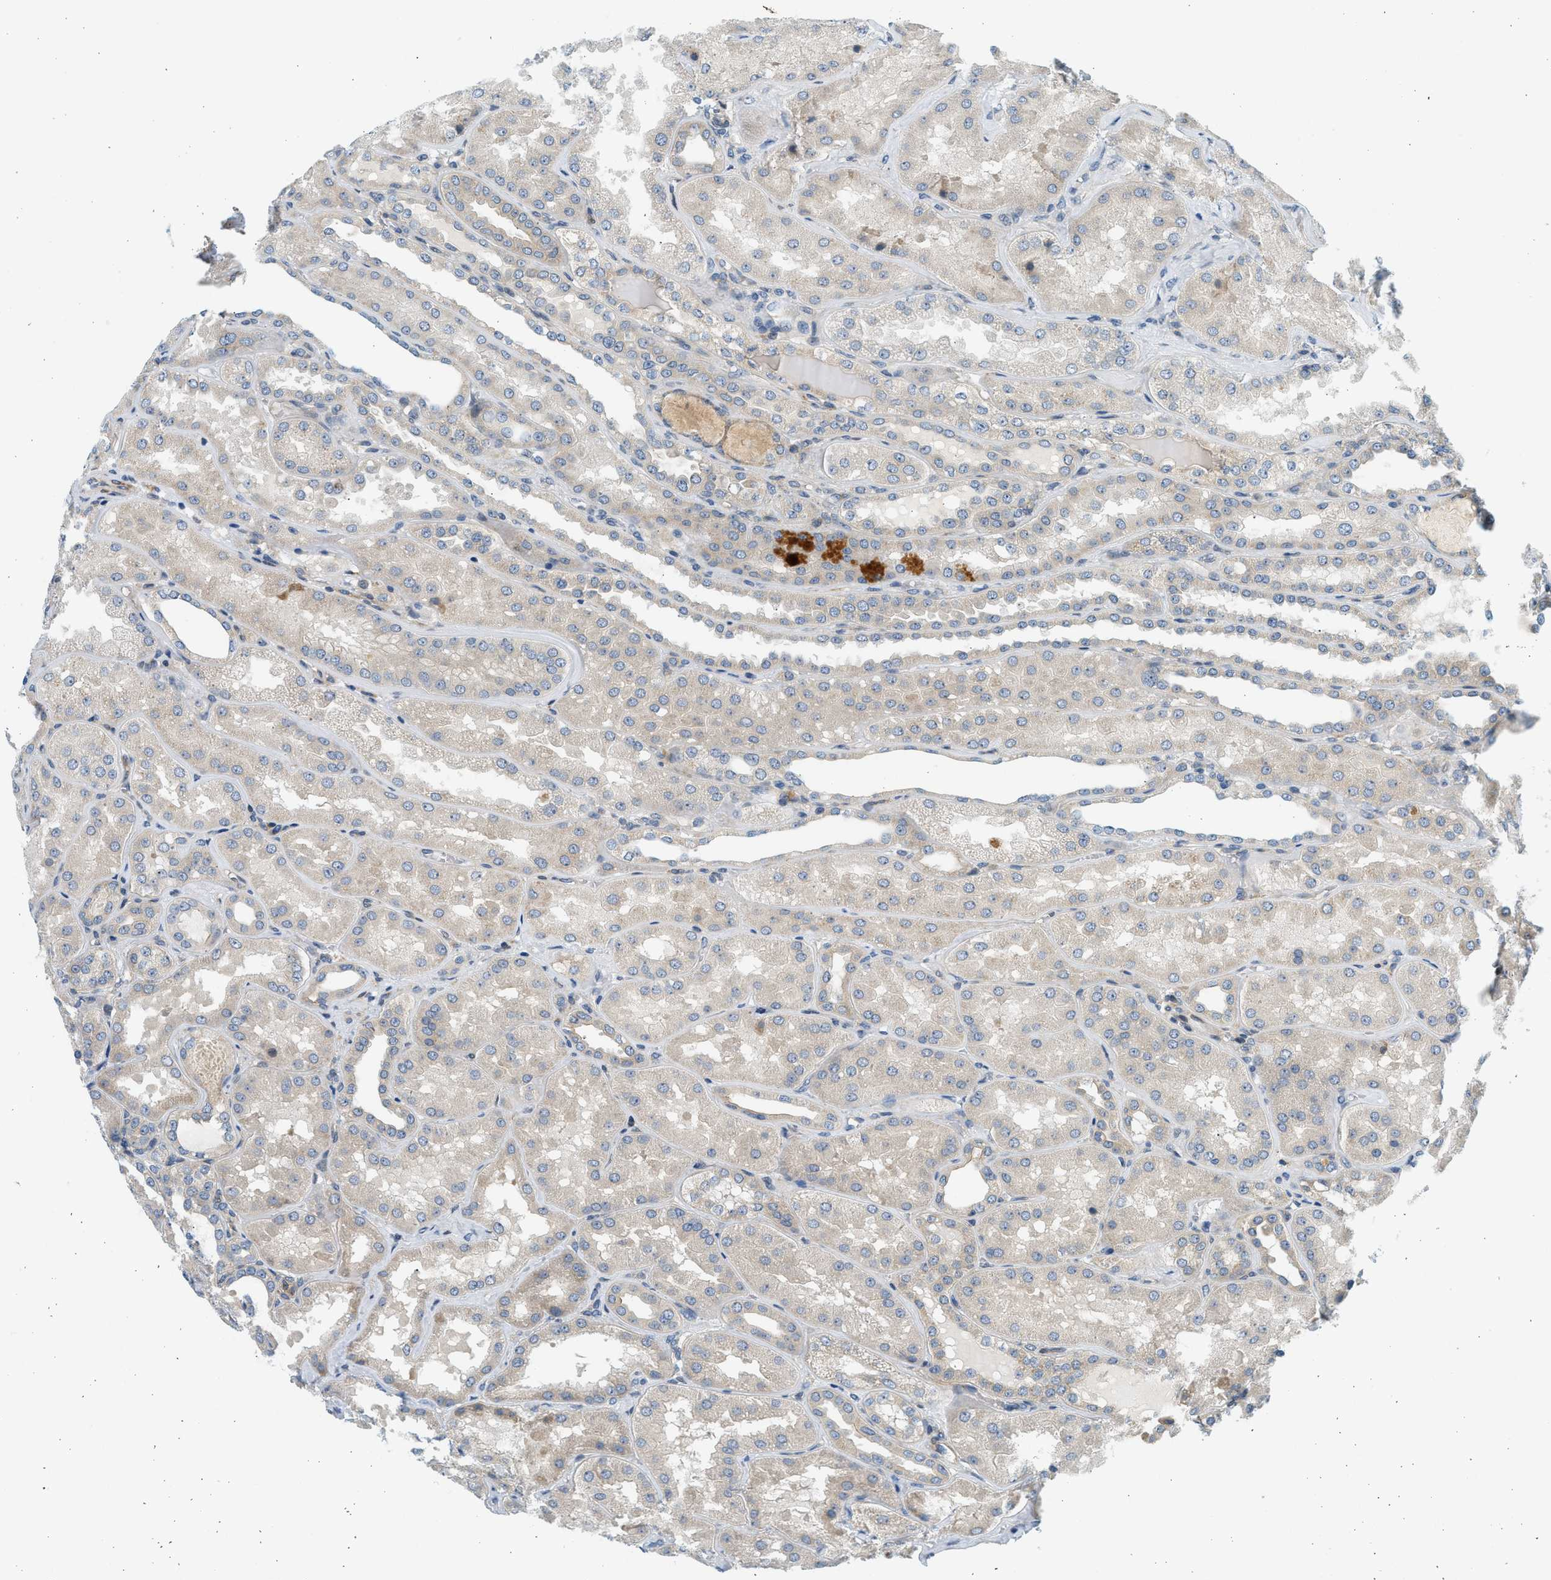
{"staining": {"intensity": "weak", "quantity": "25%-75%", "location": "cytoplasmic/membranous"}, "tissue": "kidney", "cell_type": "Cells in glomeruli", "image_type": "normal", "snomed": [{"axis": "morphology", "description": "Normal tissue, NOS"}, {"axis": "topography", "description": "Kidney"}], "caption": "Brown immunohistochemical staining in normal kidney shows weak cytoplasmic/membranous positivity in approximately 25%-75% of cells in glomeruli.", "gene": "KDELR2", "patient": {"sex": "female", "age": 56}}